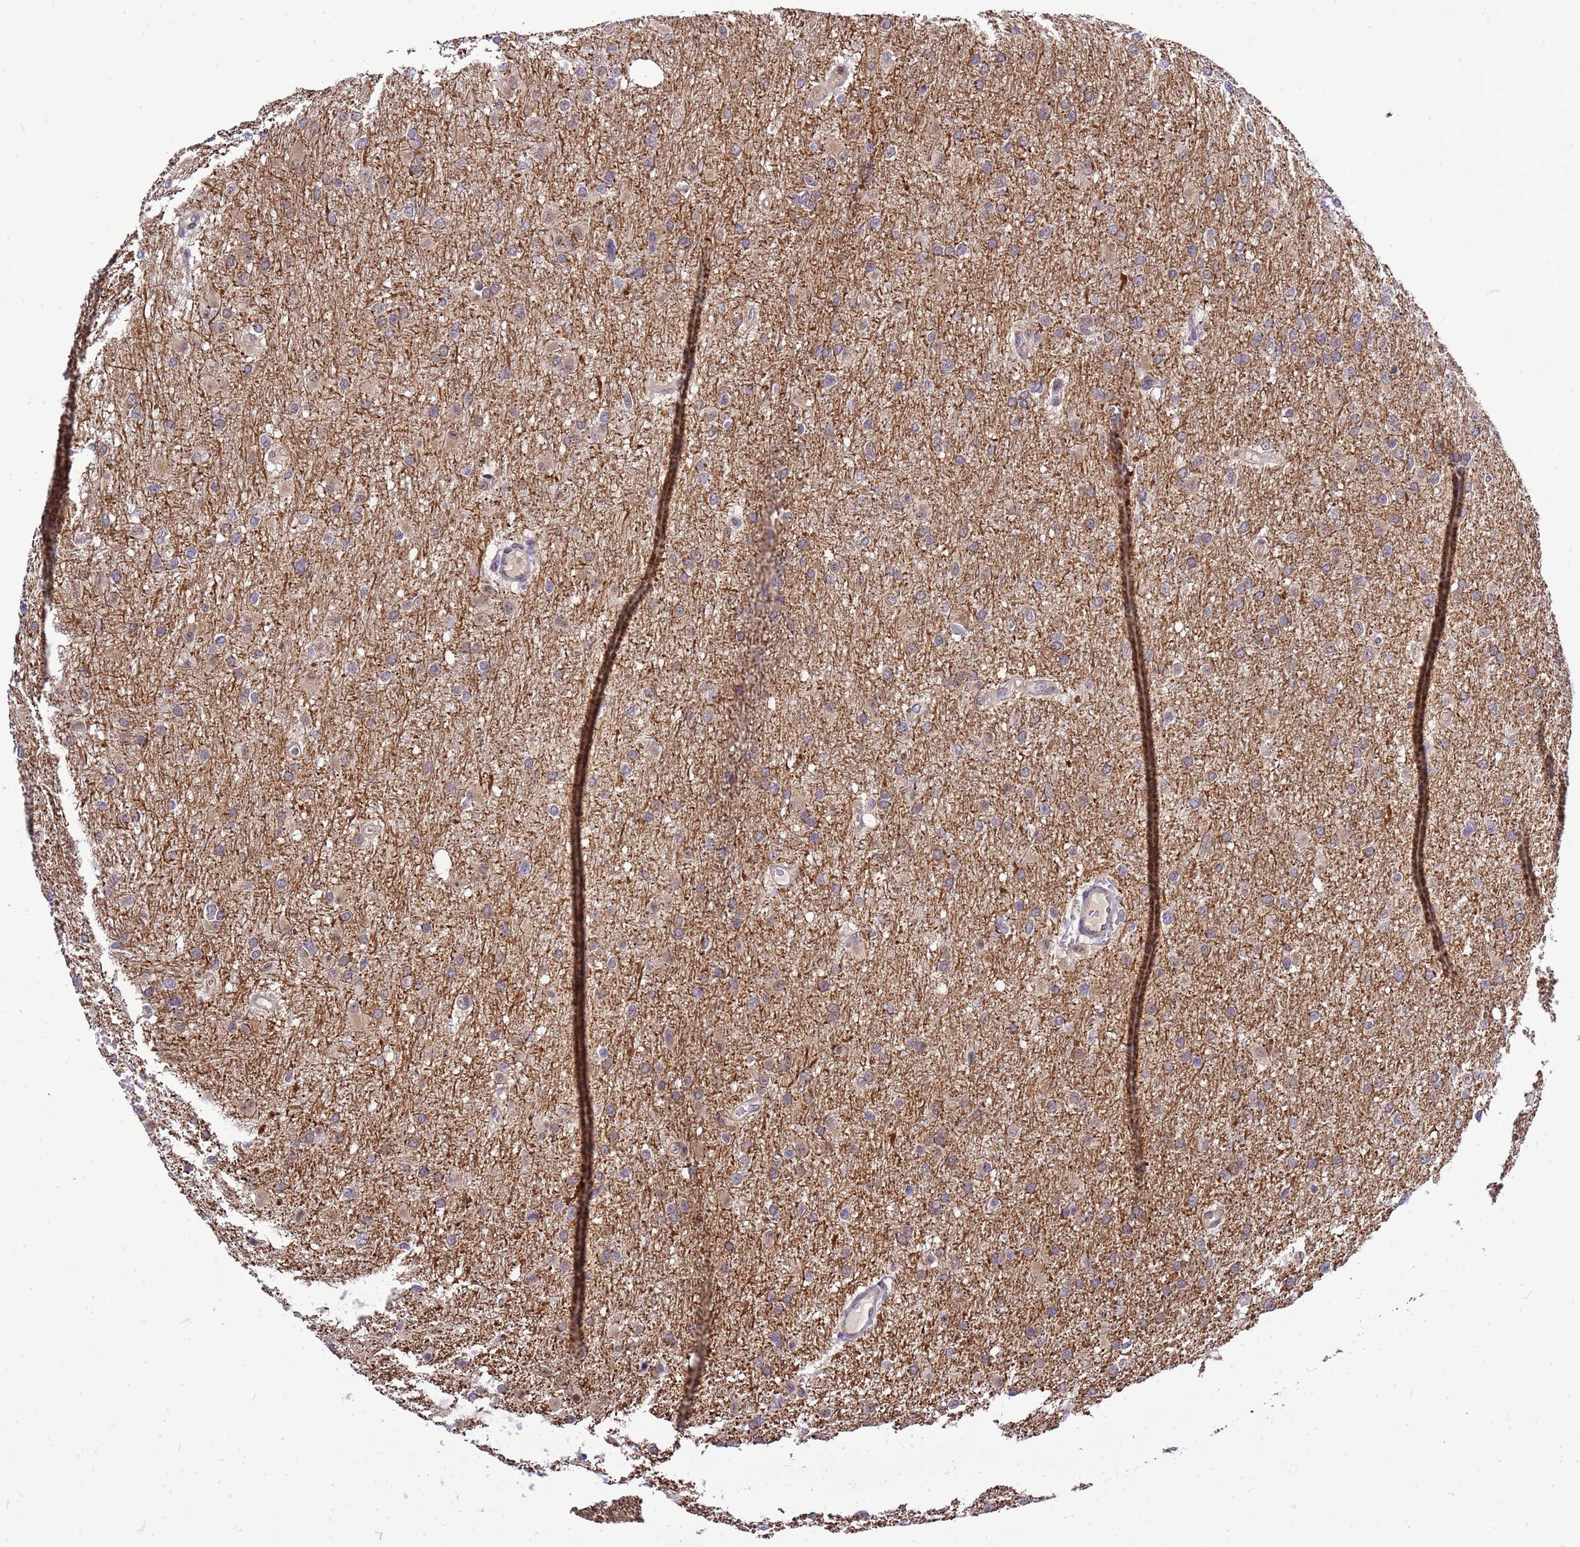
{"staining": {"intensity": "weak", "quantity": "<25%", "location": "nuclear"}, "tissue": "glioma", "cell_type": "Tumor cells", "image_type": "cancer", "snomed": [{"axis": "morphology", "description": "Glioma, malignant, High grade"}, {"axis": "topography", "description": "Cerebral cortex"}], "caption": "The IHC histopathology image has no significant staining in tumor cells of glioma tissue.", "gene": "GEN1", "patient": {"sex": "female", "age": 36}}